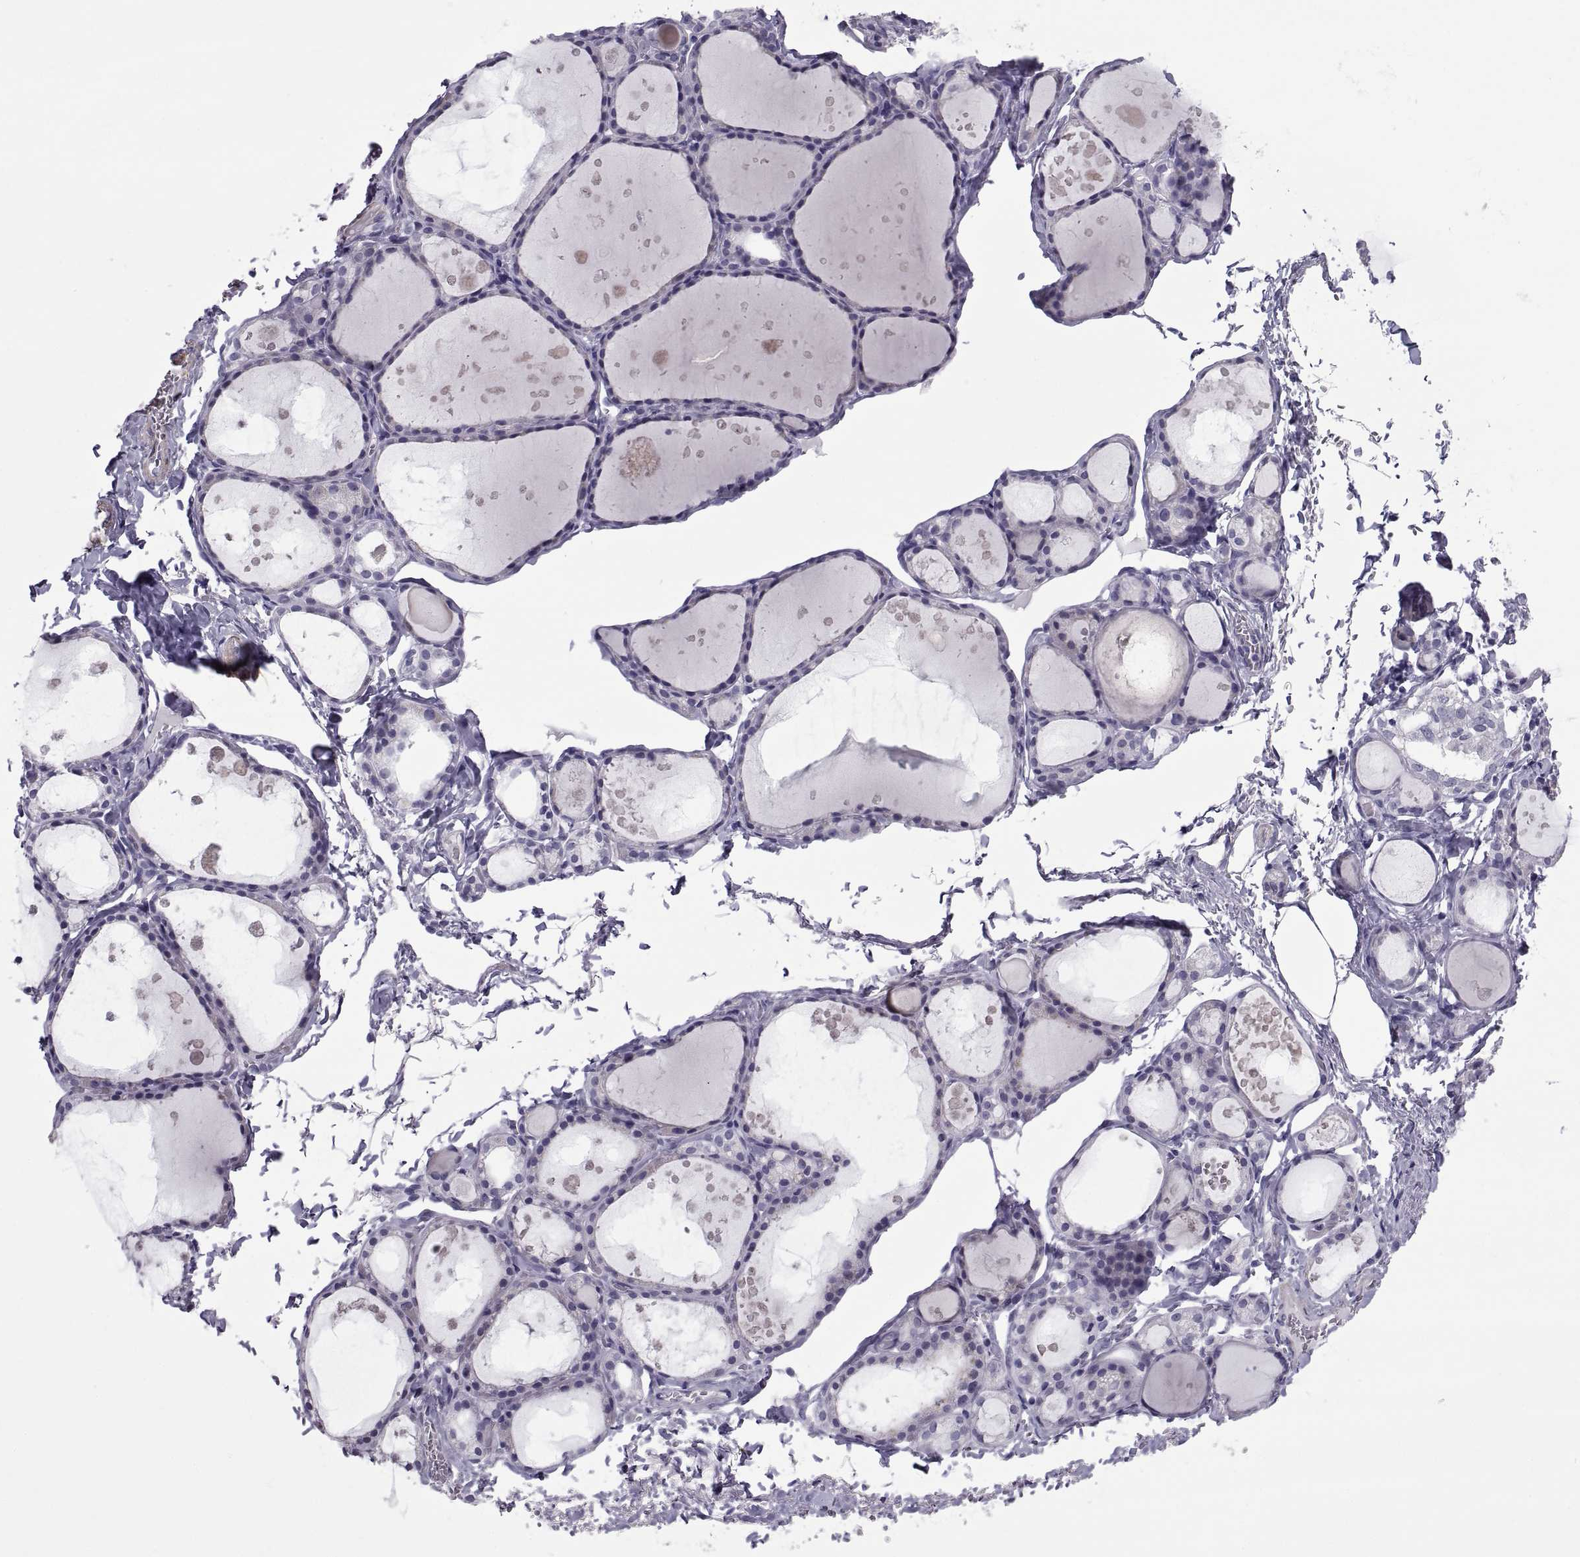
{"staining": {"intensity": "negative", "quantity": "none", "location": "none"}, "tissue": "thyroid gland", "cell_type": "Glandular cells", "image_type": "normal", "snomed": [{"axis": "morphology", "description": "Normal tissue, NOS"}, {"axis": "topography", "description": "Thyroid gland"}], "caption": "Immunohistochemistry (IHC) histopathology image of normal thyroid gland stained for a protein (brown), which displays no expression in glandular cells.", "gene": "MAGEB1", "patient": {"sex": "male", "age": 68}}